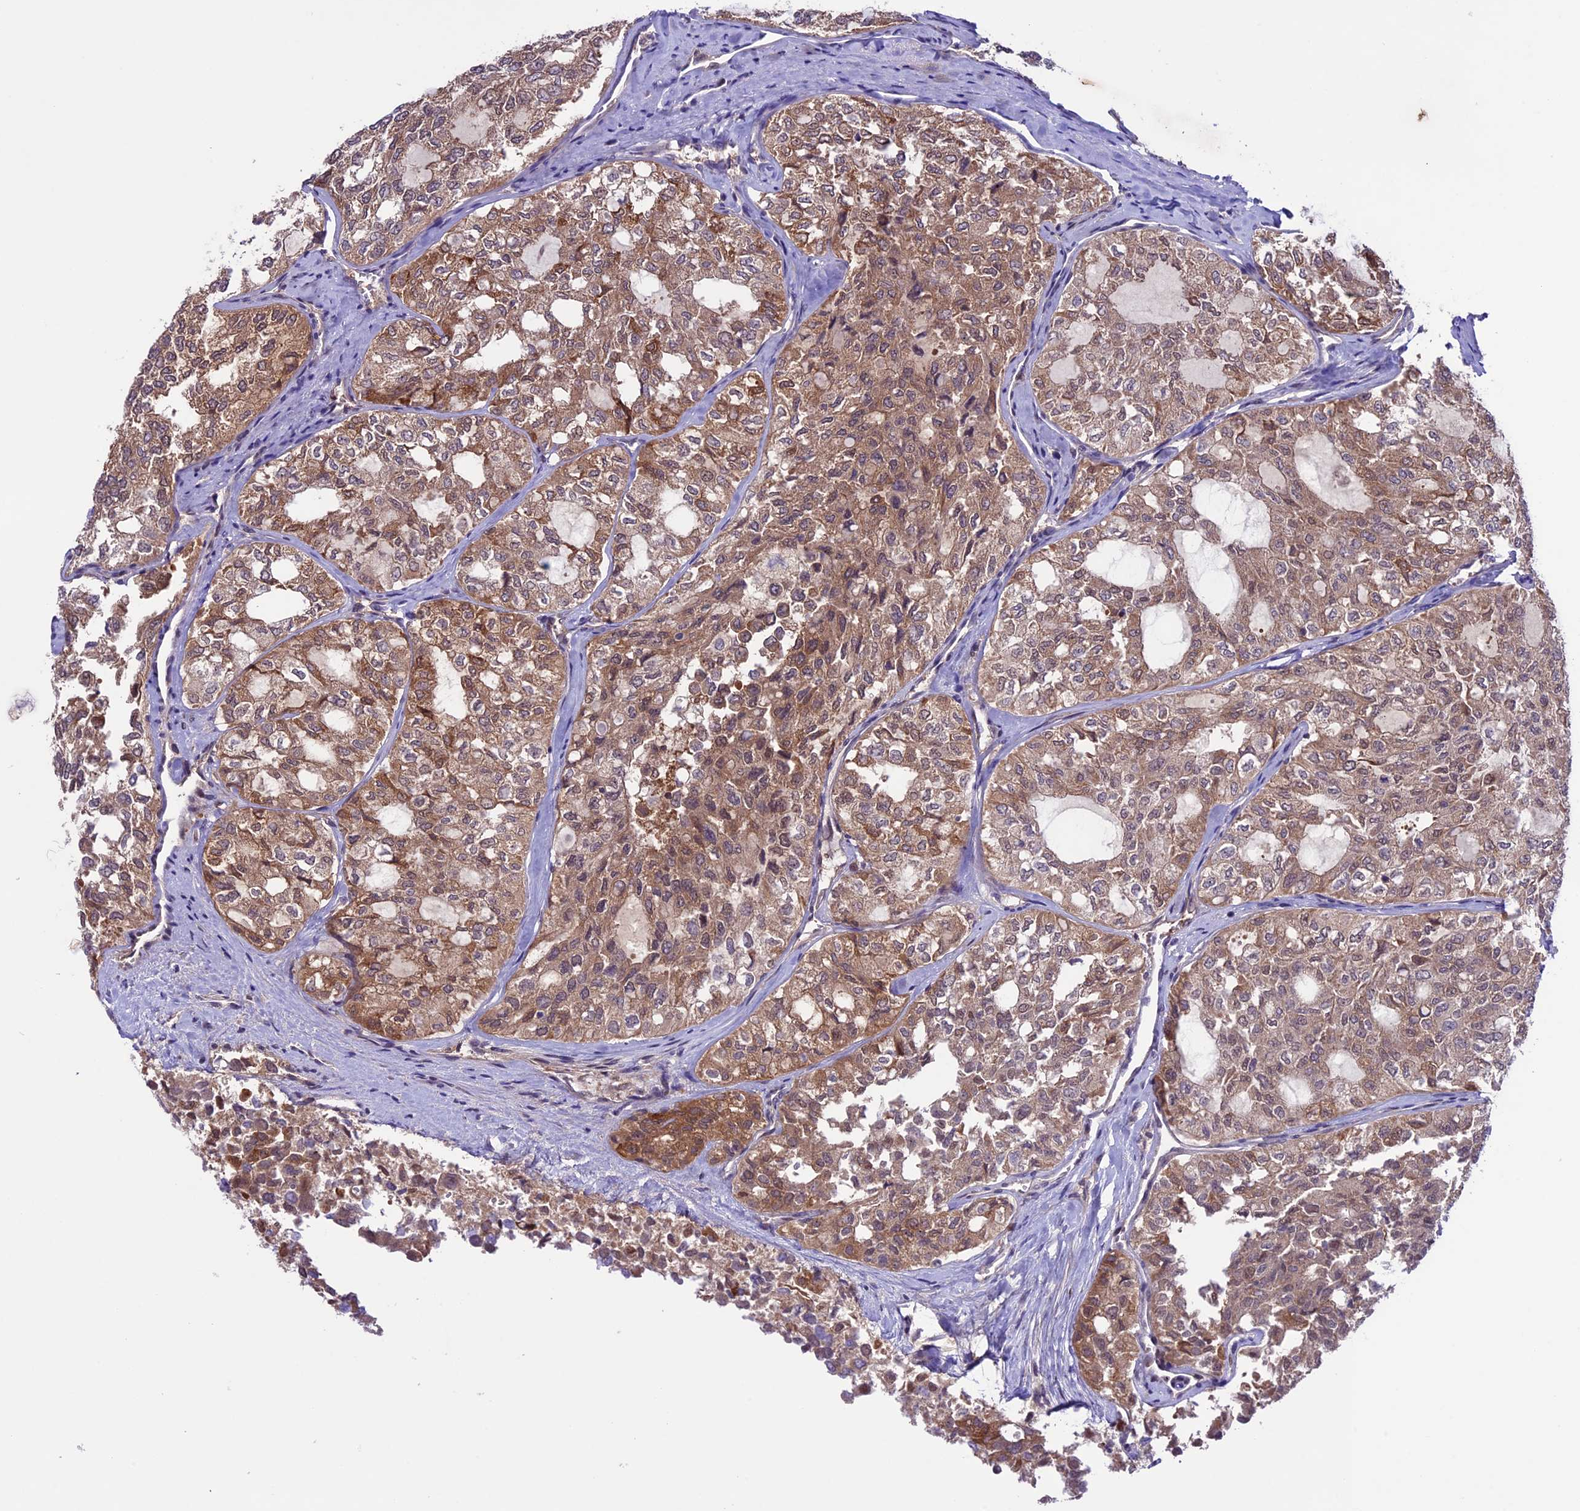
{"staining": {"intensity": "moderate", "quantity": ">75%", "location": "cytoplasmic/membranous"}, "tissue": "thyroid cancer", "cell_type": "Tumor cells", "image_type": "cancer", "snomed": [{"axis": "morphology", "description": "Follicular adenoma carcinoma, NOS"}, {"axis": "topography", "description": "Thyroid gland"}], "caption": "Immunohistochemical staining of thyroid cancer (follicular adenoma carcinoma) displays medium levels of moderate cytoplasmic/membranous protein expression in approximately >75% of tumor cells. Immunohistochemistry (ihc) stains the protein of interest in brown and the nuclei are stained blue.", "gene": "XKR7", "patient": {"sex": "male", "age": 75}}